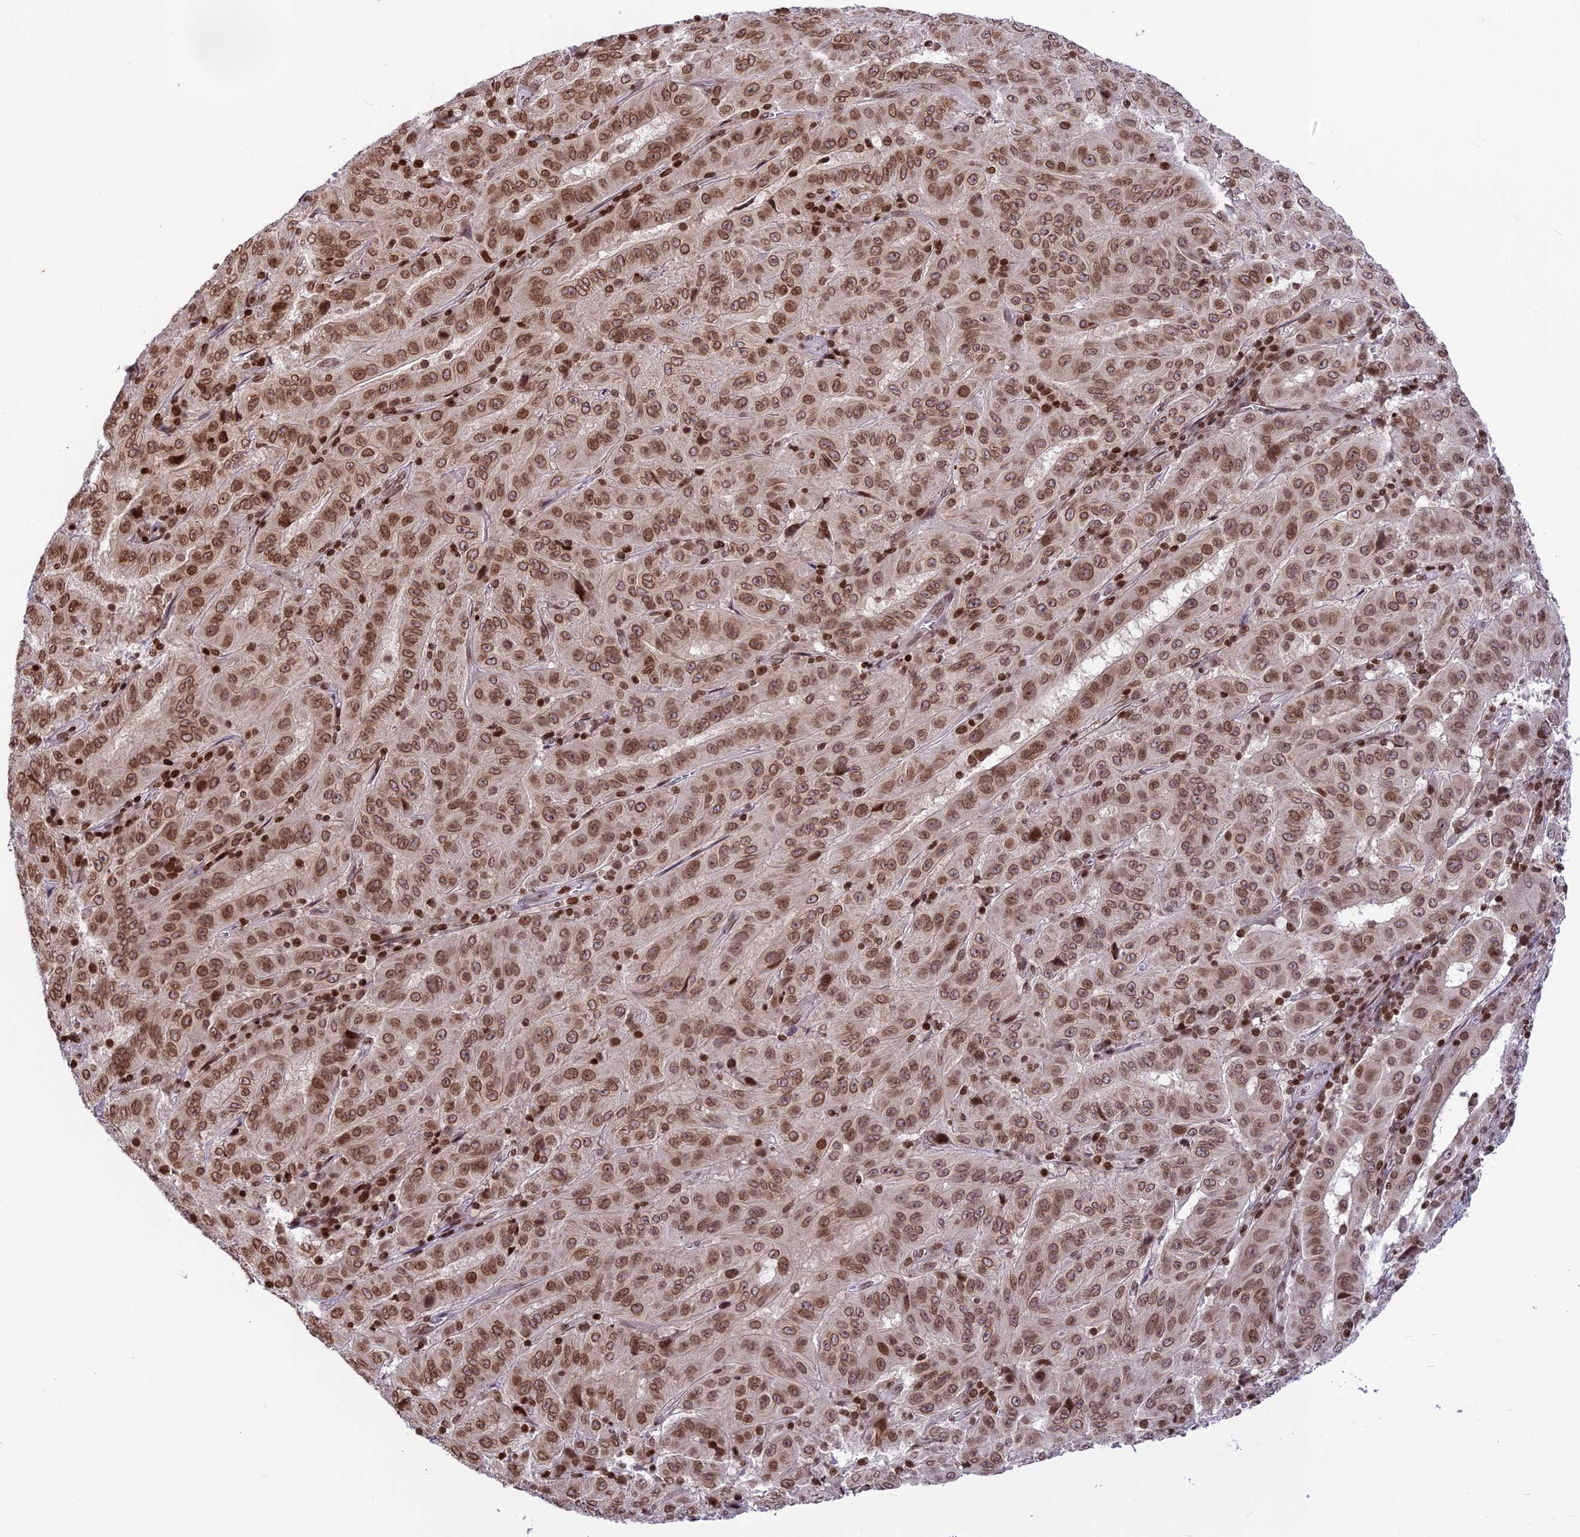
{"staining": {"intensity": "moderate", "quantity": ">75%", "location": "nuclear"}, "tissue": "pancreatic cancer", "cell_type": "Tumor cells", "image_type": "cancer", "snomed": [{"axis": "morphology", "description": "Adenocarcinoma, NOS"}, {"axis": "topography", "description": "Pancreas"}], "caption": "IHC micrograph of neoplastic tissue: human pancreatic cancer (adenocarcinoma) stained using IHC displays medium levels of moderate protein expression localized specifically in the nuclear of tumor cells, appearing as a nuclear brown color.", "gene": "TET2", "patient": {"sex": "male", "age": 63}}